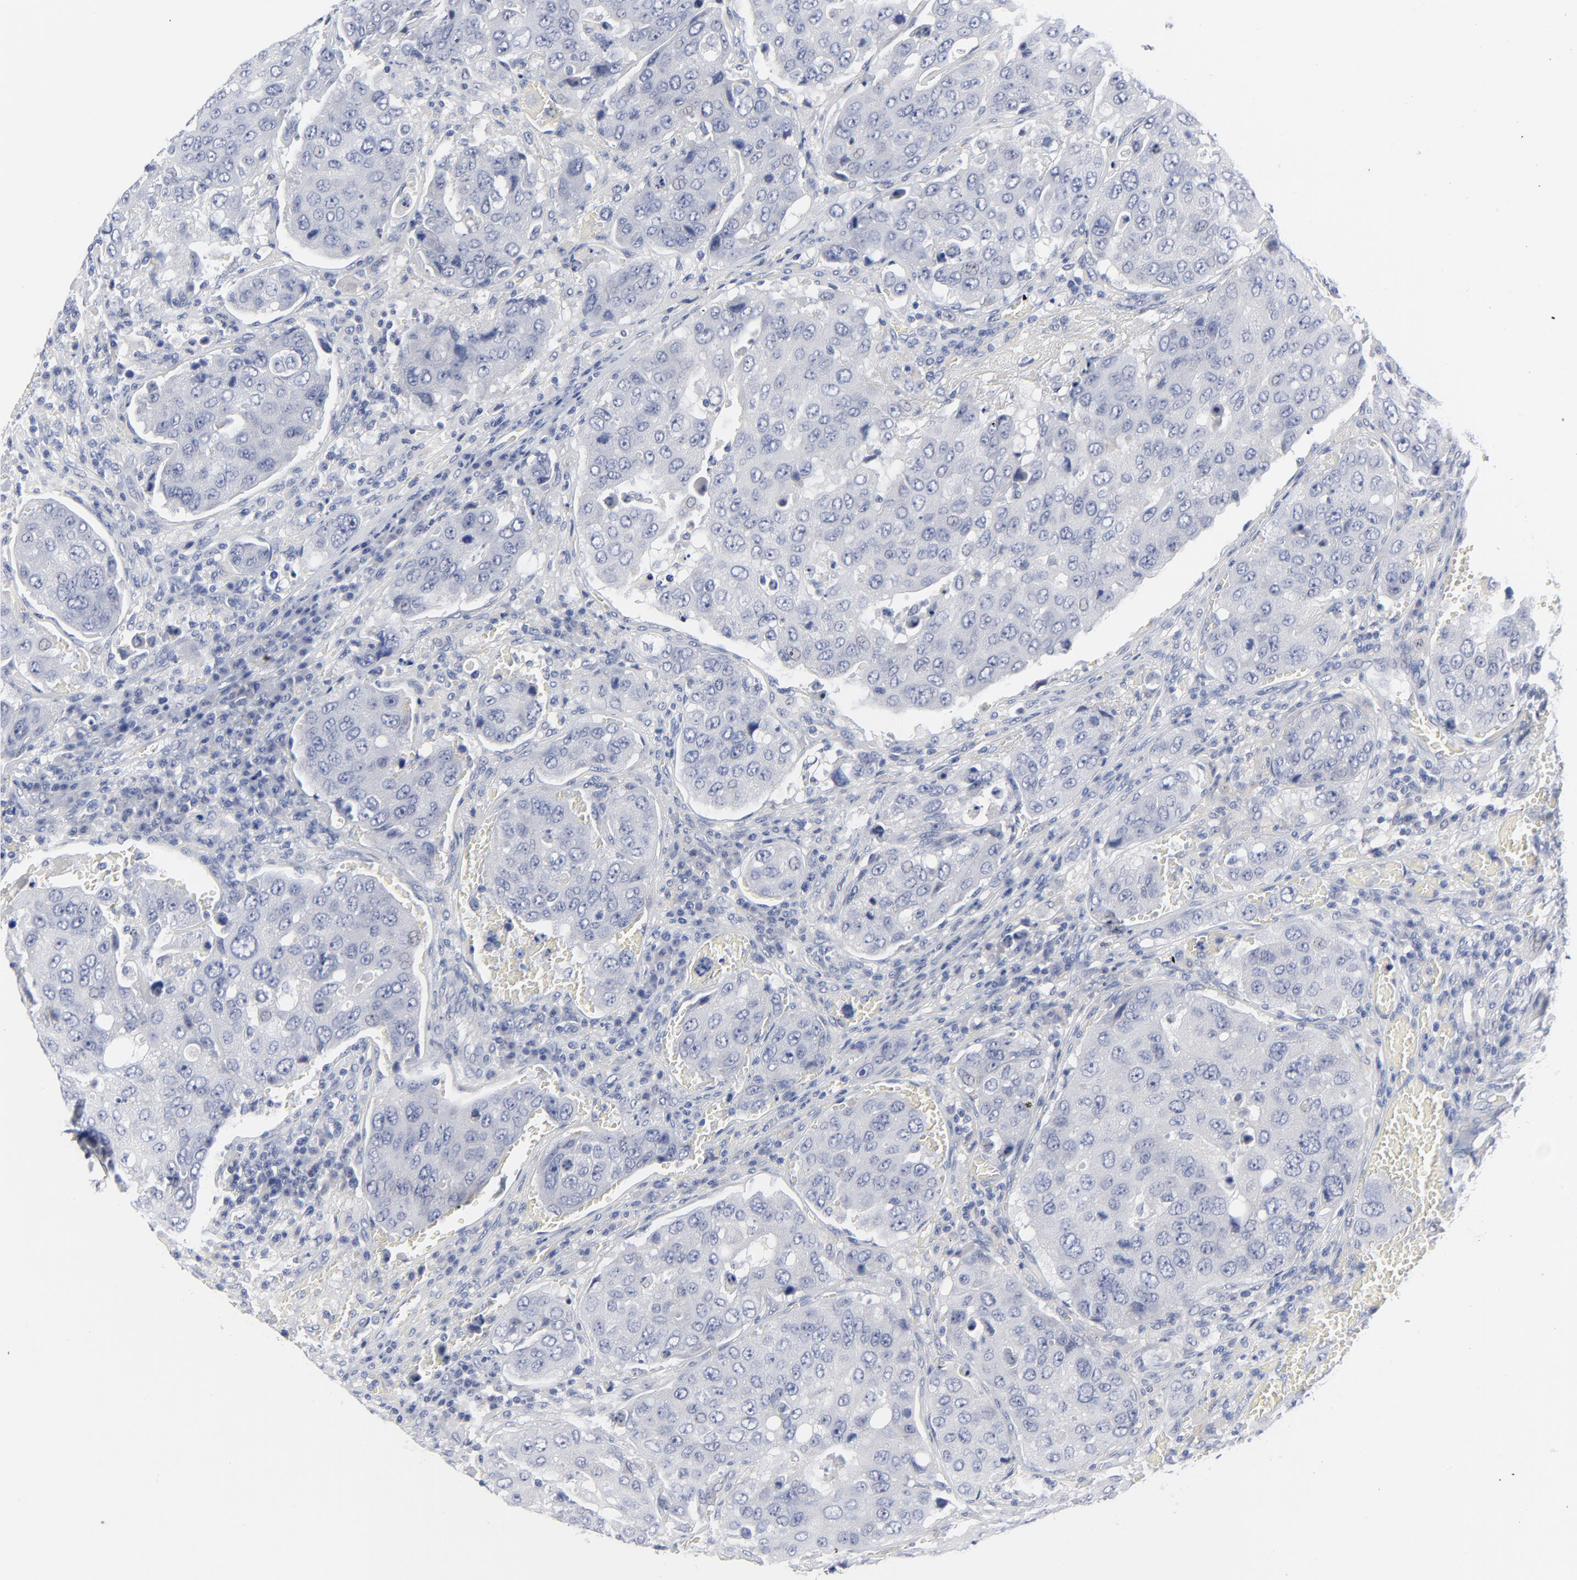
{"staining": {"intensity": "negative", "quantity": "none", "location": "none"}, "tissue": "urothelial cancer", "cell_type": "Tumor cells", "image_type": "cancer", "snomed": [{"axis": "morphology", "description": "Urothelial carcinoma, High grade"}, {"axis": "topography", "description": "Lymph node"}, {"axis": "topography", "description": "Urinary bladder"}], "caption": "Image shows no protein expression in tumor cells of high-grade urothelial carcinoma tissue.", "gene": "CLEC4G", "patient": {"sex": "male", "age": 51}}